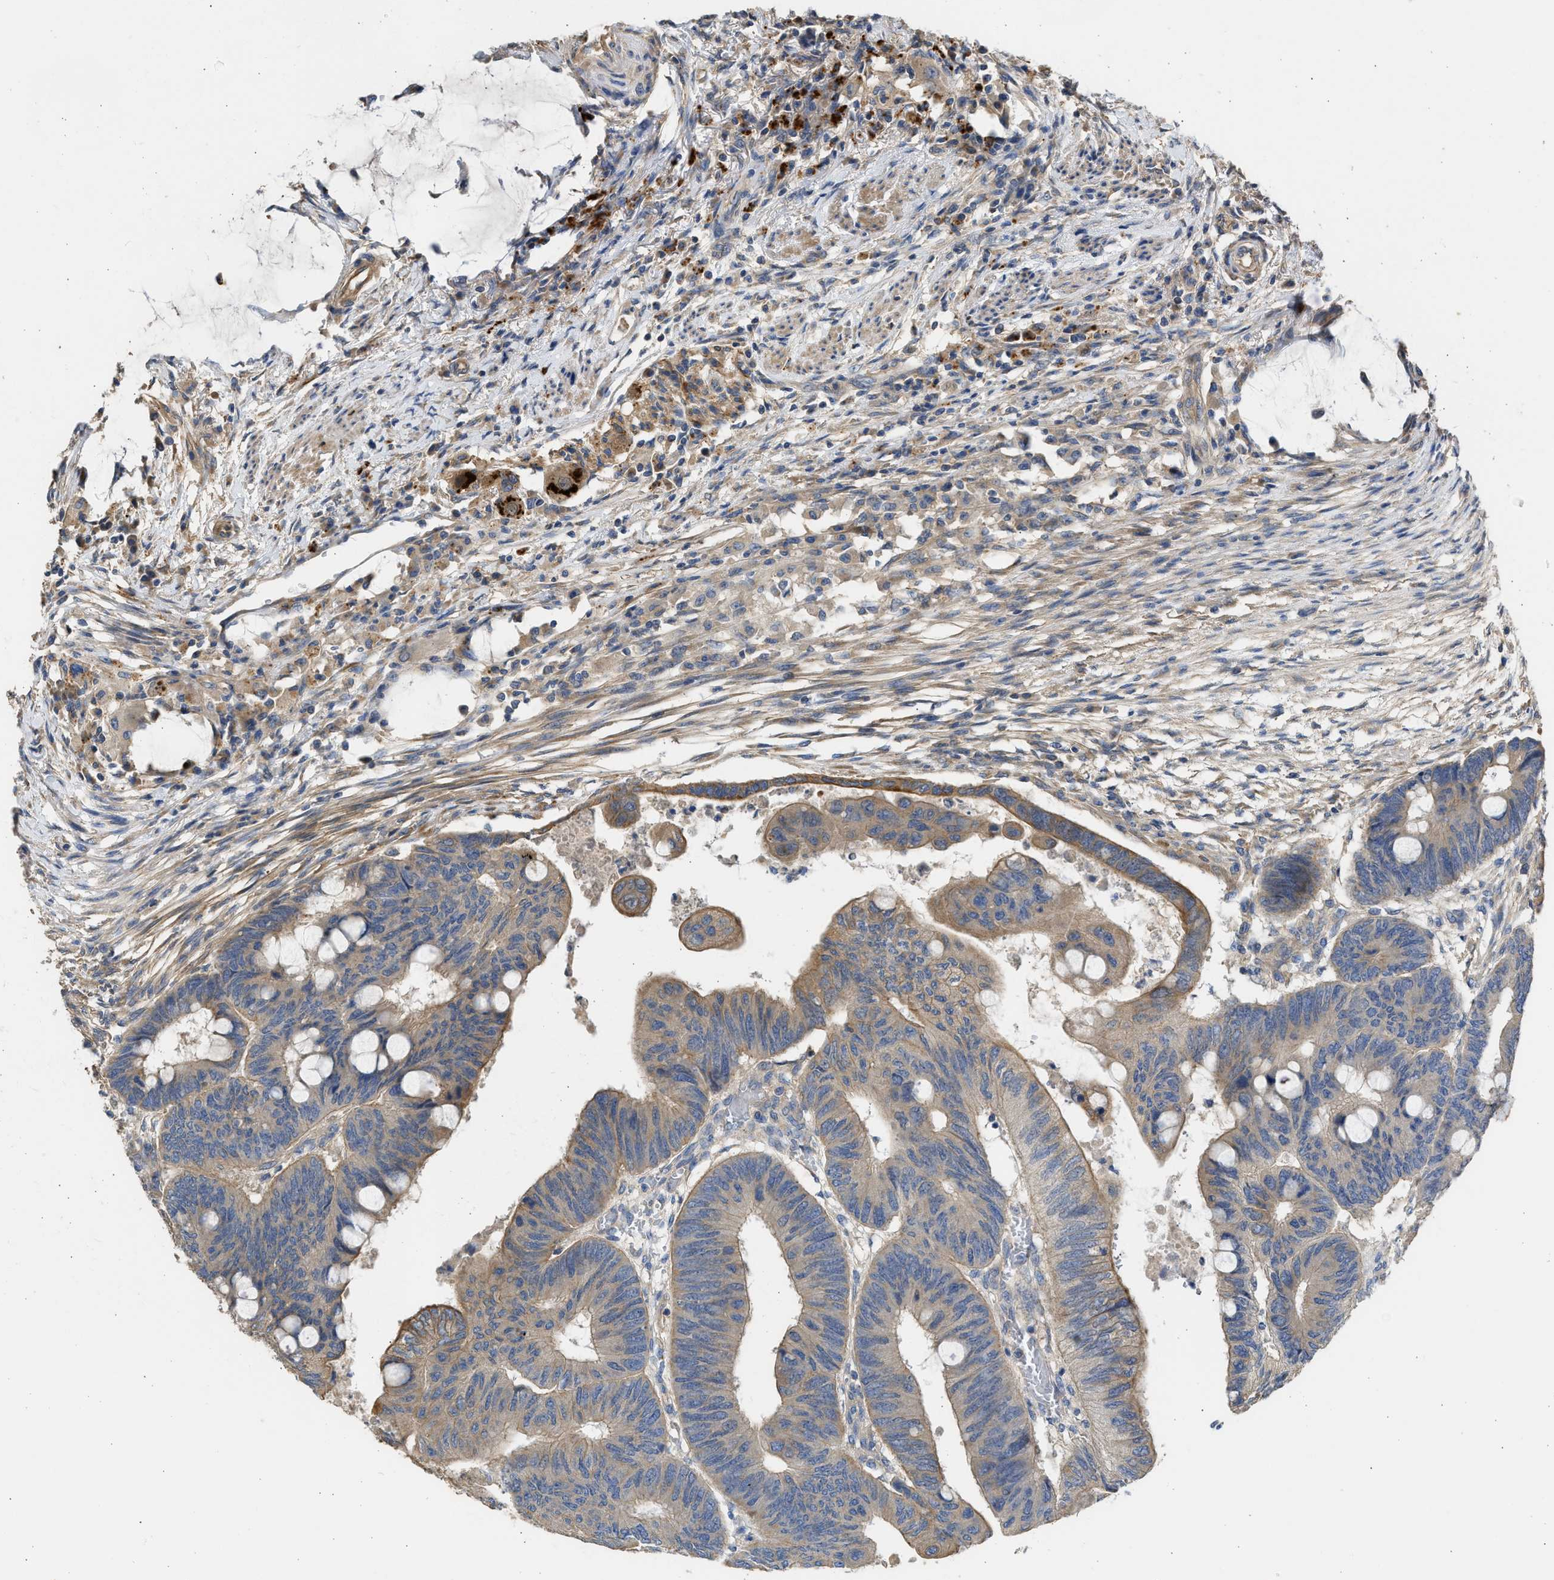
{"staining": {"intensity": "moderate", "quantity": "25%-75%", "location": "cytoplasmic/membranous"}, "tissue": "colorectal cancer", "cell_type": "Tumor cells", "image_type": "cancer", "snomed": [{"axis": "morphology", "description": "Normal tissue, NOS"}, {"axis": "morphology", "description": "Adenocarcinoma, NOS"}, {"axis": "topography", "description": "Rectum"}, {"axis": "topography", "description": "Peripheral nerve tissue"}], "caption": "Immunohistochemical staining of human colorectal cancer (adenocarcinoma) reveals medium levels of moderate cytoplasmic/membranous protein staining in approximately 25%-75% of tumor cells.", "gene": "CSRNP2", "patient": {"sex": "male", "age": 92}}